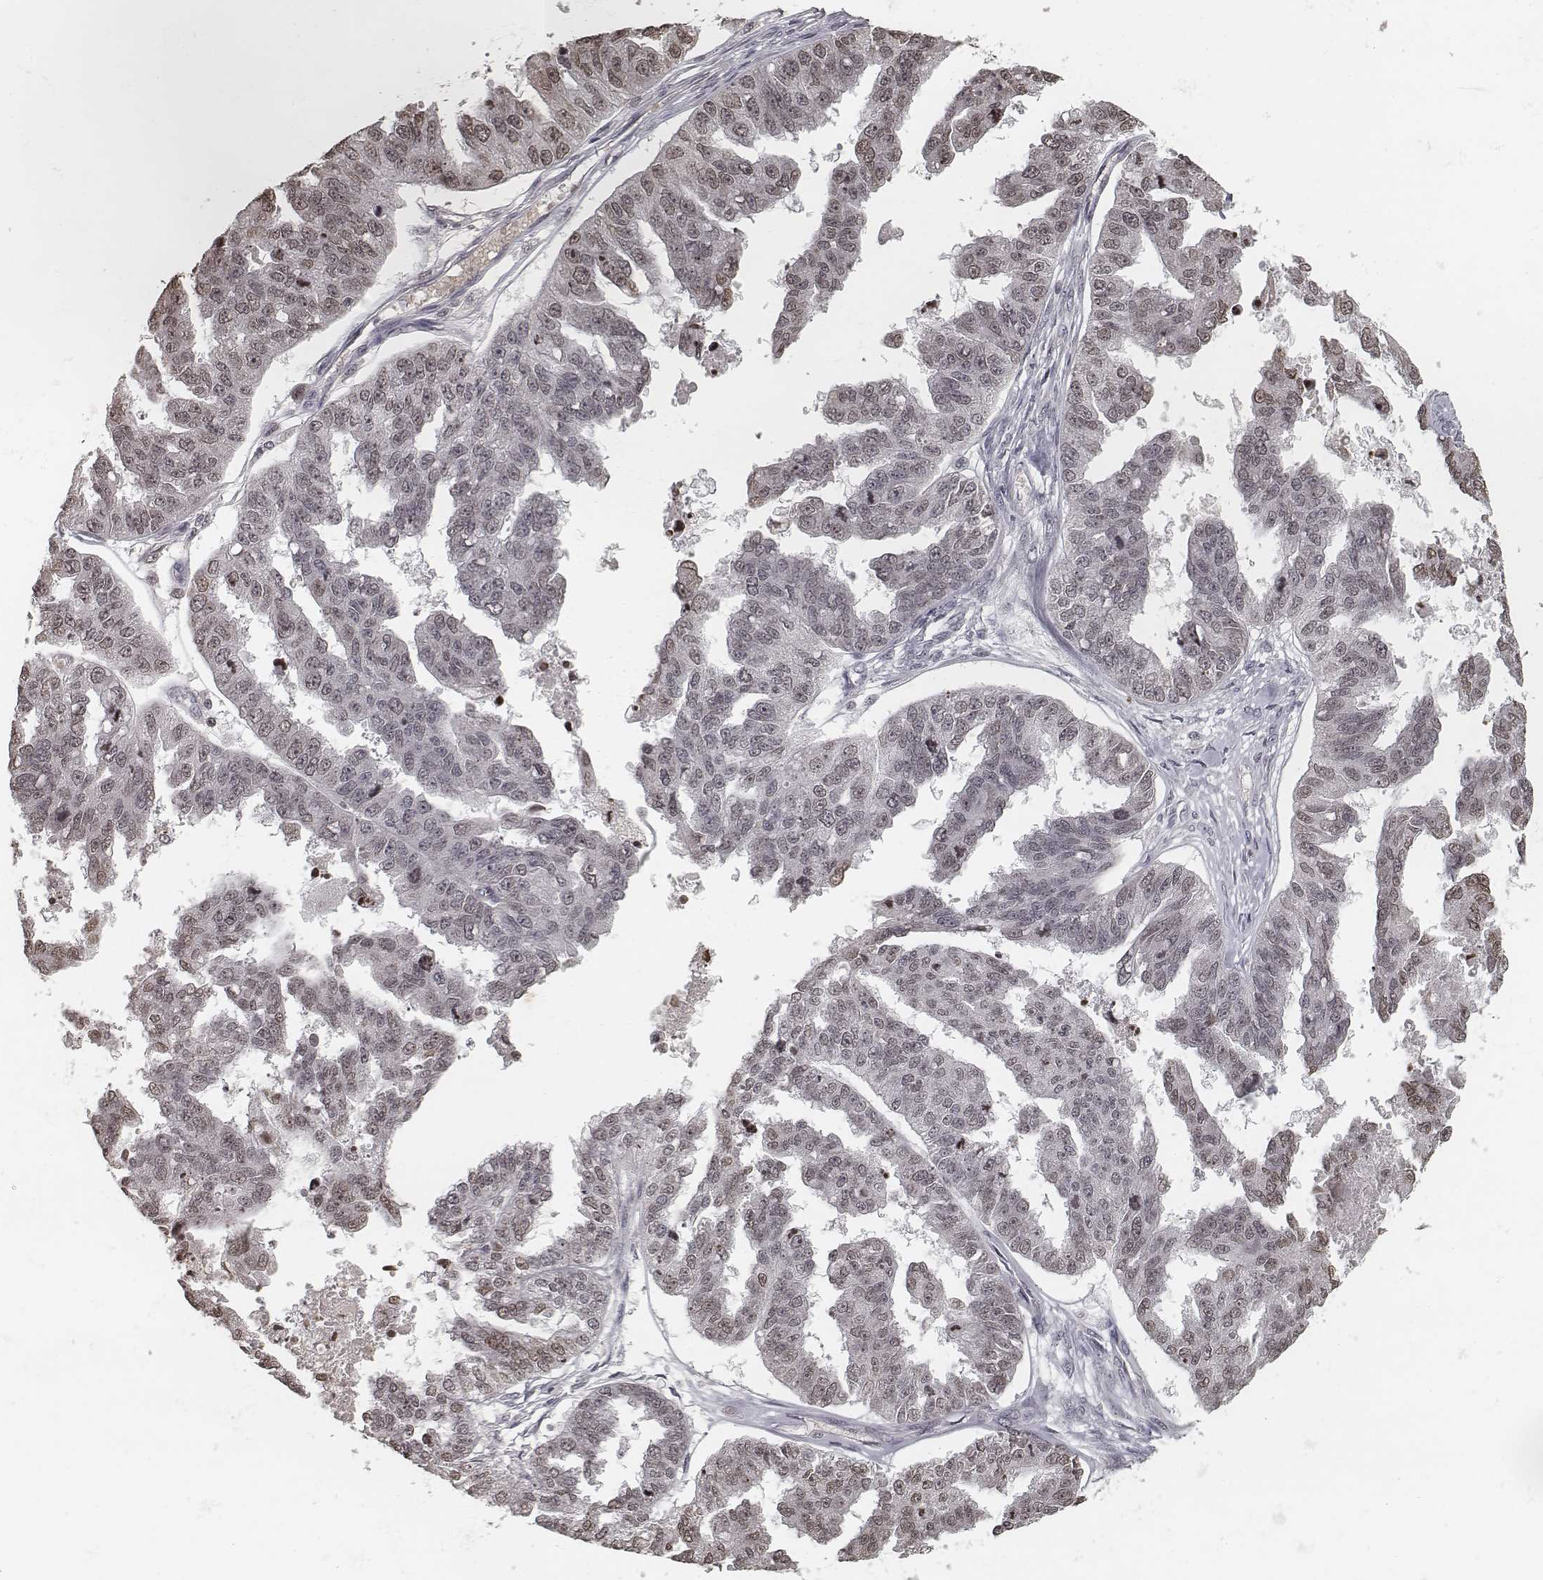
{"staining": {"intensity": "weak", "quantity": "25%-75%", "location": "nuclear"}, "tissue": "ovarian cancer", "cell_type": "Tumor cells", "image_type": "cancer", "snomed": [{"axis": "morphology", "description": "Cystadenocarcinoma, serous, NOS"}, {"axis": "topography", "description": "Ovary"}], "caption": "Immunohistochemical staining of ovarian cancer (serous cystadenocarcinoma) reveals low levels of weak nuclear protein expression in about 25%-75% of tumor cells.", "gene": "HMGA2", "patient": {"sex": "female", "age": 58}}